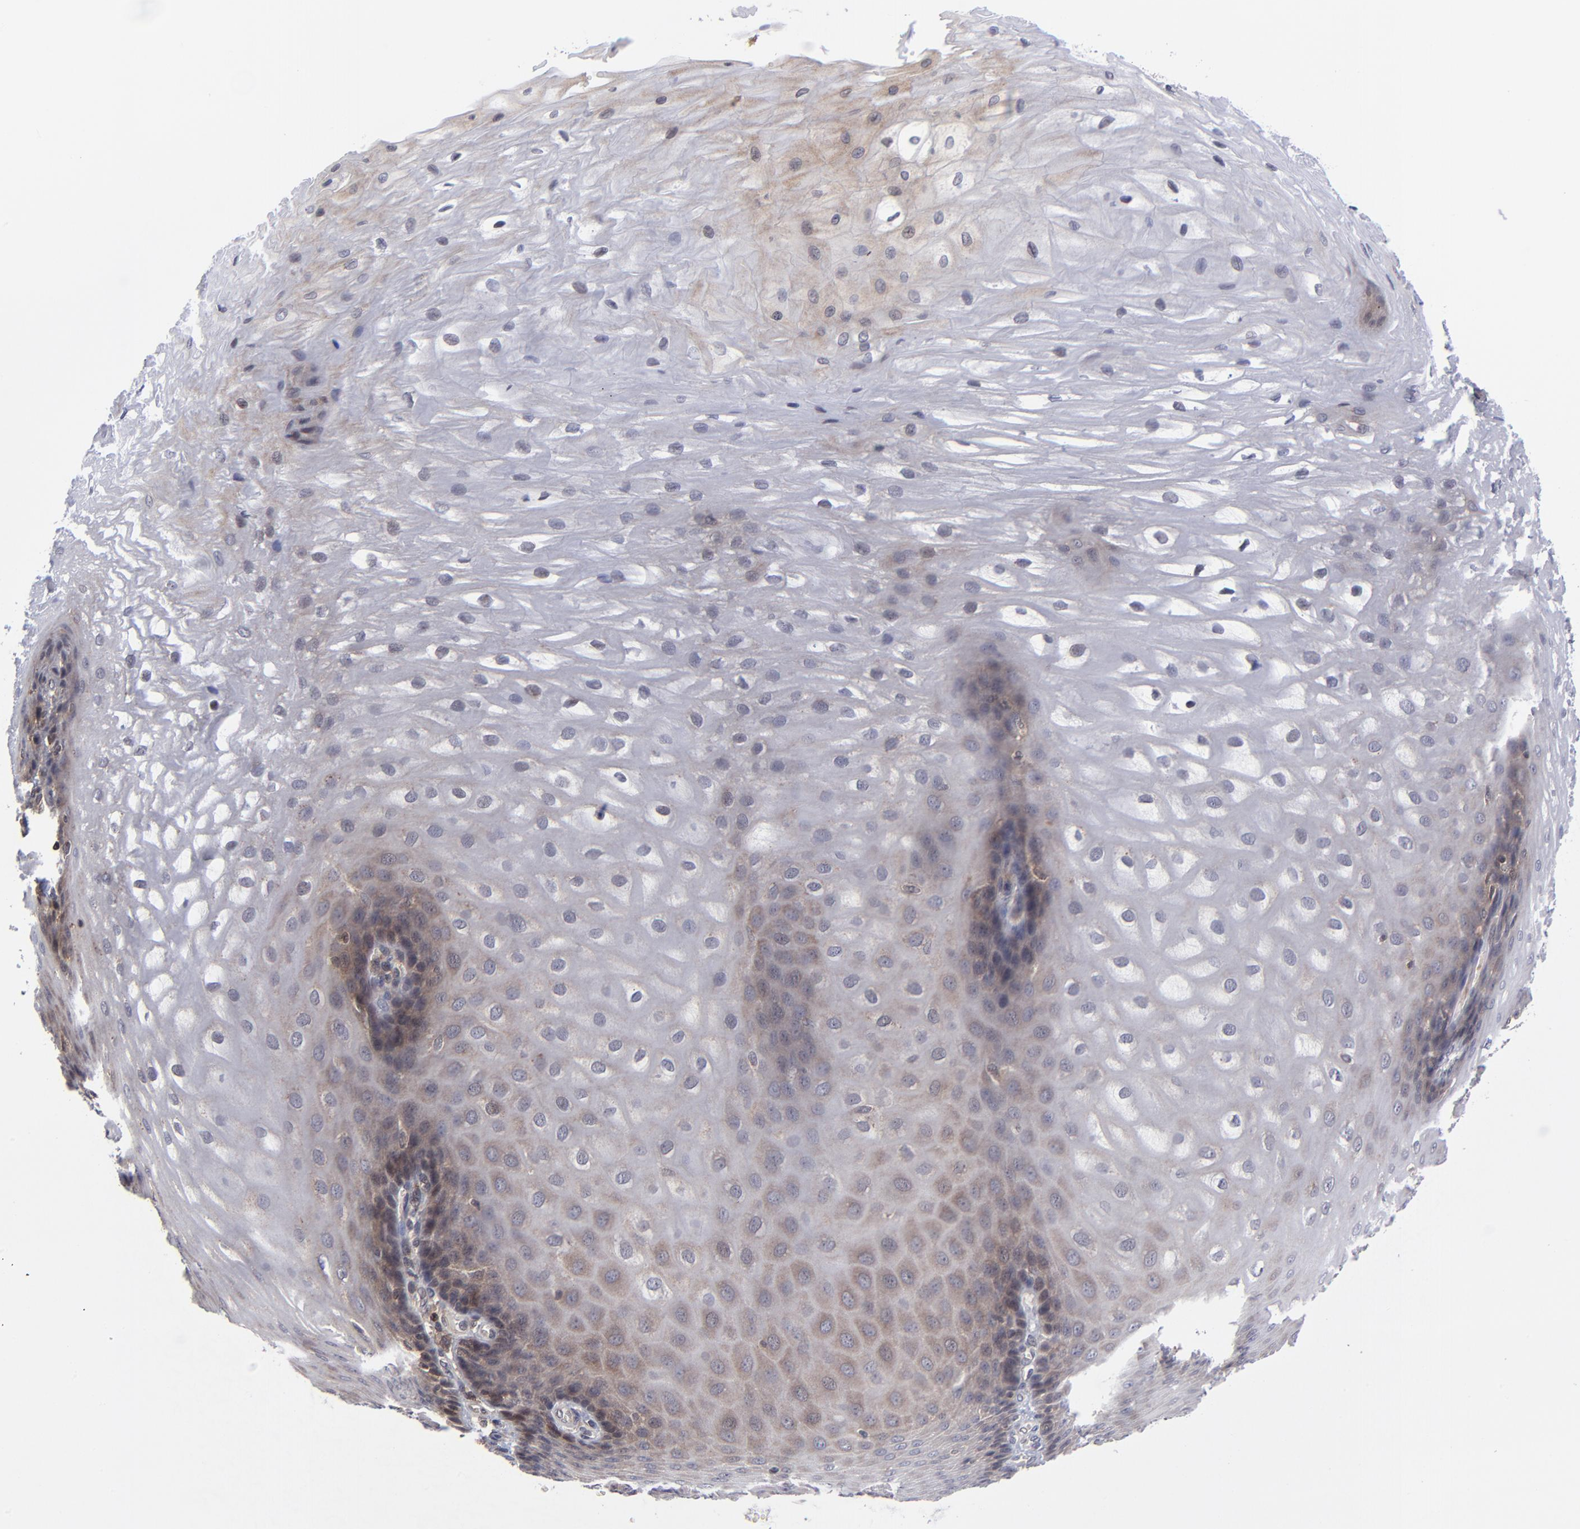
{"staining": {"intensity": "moderate", "quantity": "25%-75%", "location": "cytoplasmic/membranous"}, "tissue": "esophagus", "cell_type": "Squamous epithelial cells", "image_type": "normal", "snomed": [{"axis": "morphology", "description": "Normal tissue, NOS"}, {"axis": "morphology", "description": "Adenocarcinoma, NOS"}, {"axis": "topography", "description": "Esophagus"}, {"axis": "topography", "description": "Stomach"}], "caption": "IHC image of benign human esophagus stained for a protein (brown), which displays medium levels of moderate cytoplasmic/membranous staining in approximately 25%-75% of squamous epithelial cells.", "gene": "UBE2L6", "patient": {"sex": "male", "age": 62}}